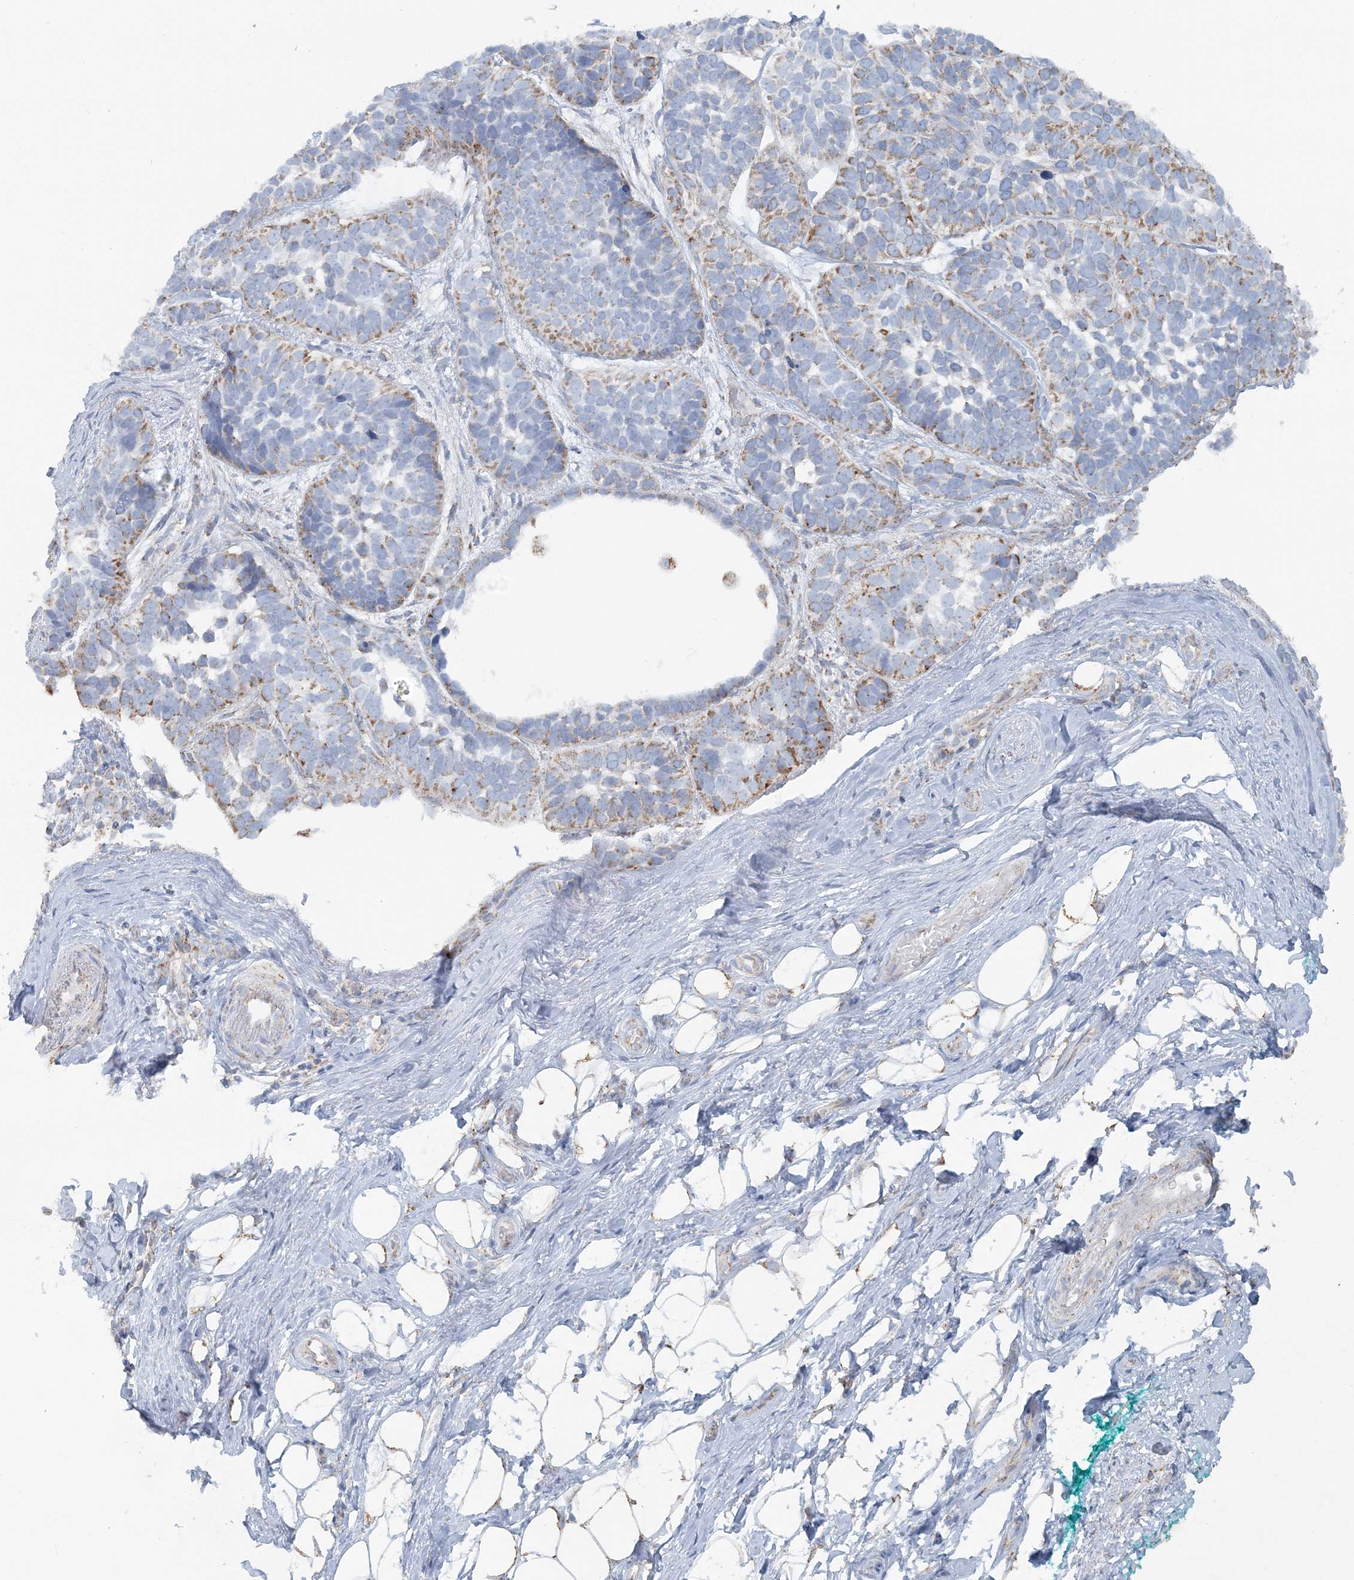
{"staining": {"intensity": "moderate", "quantity": "25%-75%", "location": "cytoplasmic/membranous"}, "tissue": "skin cancer", "cell_type": "Tumor cells", "image_type": "cancer", "snomed": [{"axis": "morphology", "description": "Basal cell carcinoma"}, {"axis": "topography", "description": "Skin"}], "caption": "About 25%-75% of tumor cells in human skin cancer (basal cell carcinoma) display moderate cytoplasmic/membranous protein positivity as visualized by brown immunohistochemical staining.", "gene": "PCCB", "patient": {"sex": "male", "age": 62}}